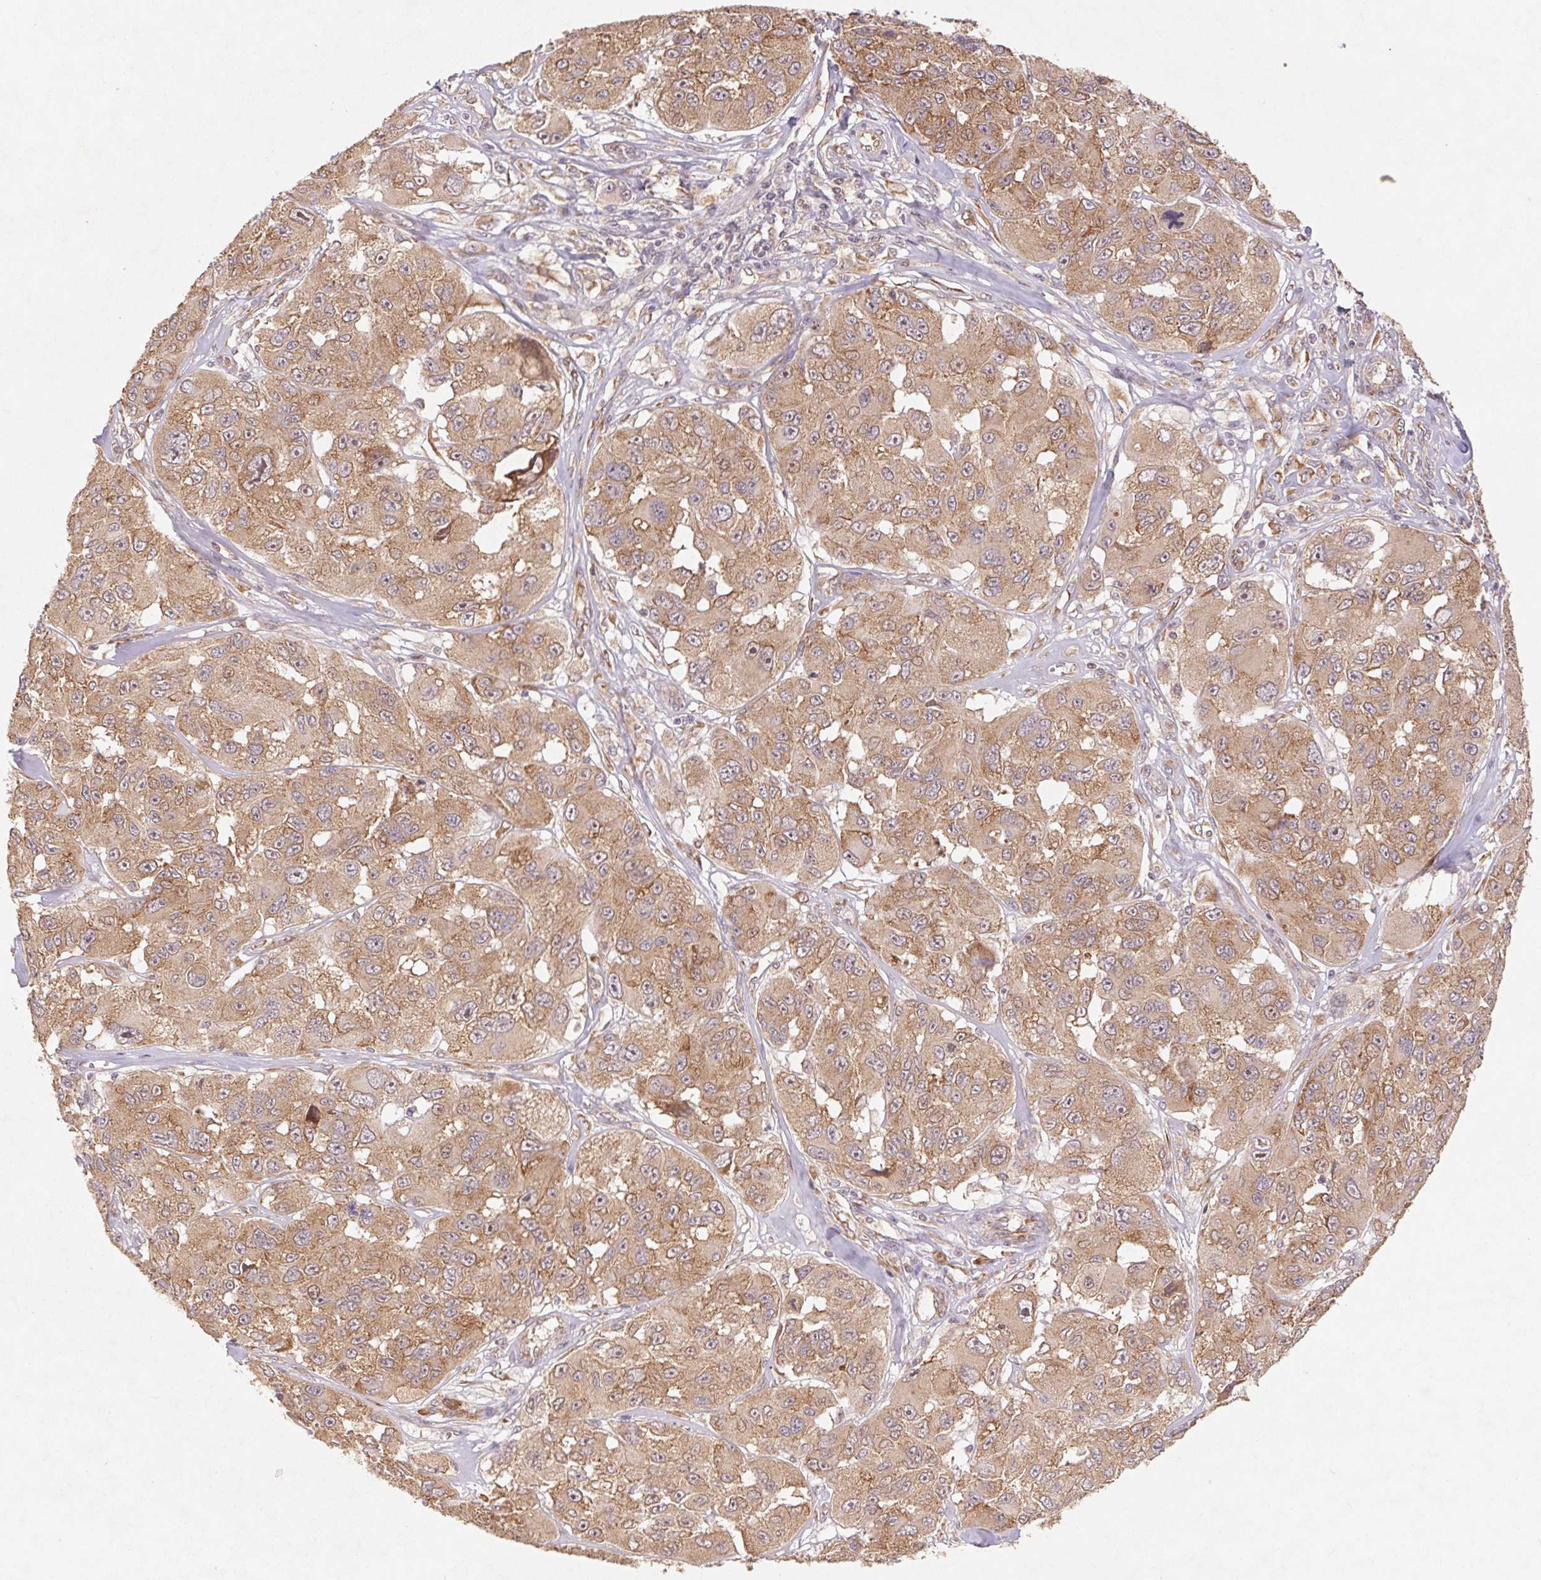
{"staining": {"intensity": "moderate", "quantity": ">75%", "location": "cytoplasmic/membranous"}, "tissue": "melanoma", "cell_type": "Tumor cells", "image_type": "cancer", "snomed": [{"axis": "morphology", "description": "Malignant melanoma, NOS"}, {"axis": "topography", "description": "Skin"}], "caption": "Malignant melanoma stained with a protein marker displays moderate staining in tumor cells.", "gene": "RPL27A", "patient": {"sex": "female", "age": 66}}